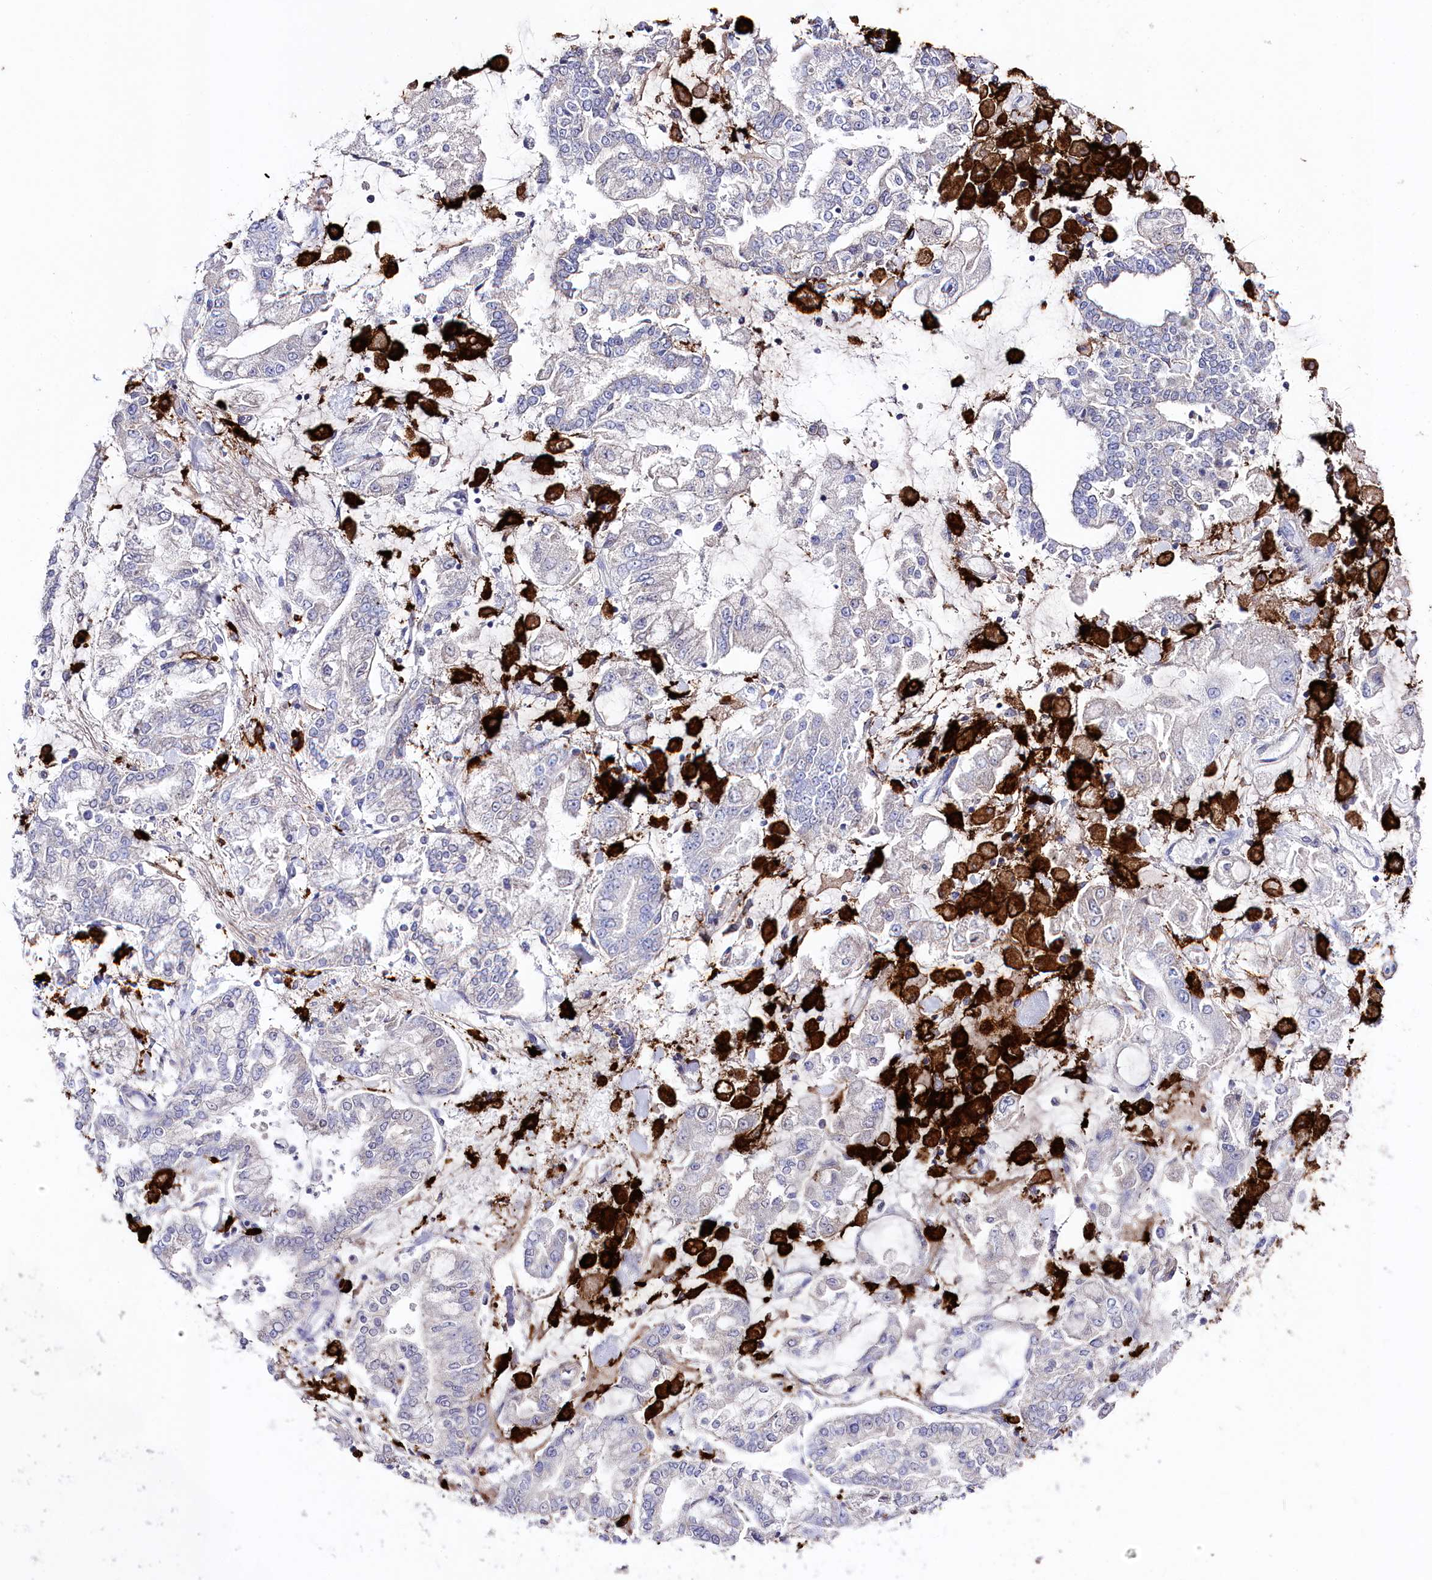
{"staining": {"intensity": "negative", "quantity": "none", "location": "none"}, "tissue": "stomach cancer", "cell_type": "Tumor cells", "image_type": "cancer", "snomed": [{"axis": "morphology", "description": "Normal tissue, NOS"}, {"axis": "morphology", "description": "Adenocarcinoma, NOS"}, {"axis": "topography", "description": "Stomach, upper"}, {"axis": "topography", "description": "Stomach"}], "caption": "The micrograph shows no significant expression in tumor cells of stomach cancer (adenocarcinoma).", "gene": "CLEC4M", "patient": {"sex": "male", "age": 76}}